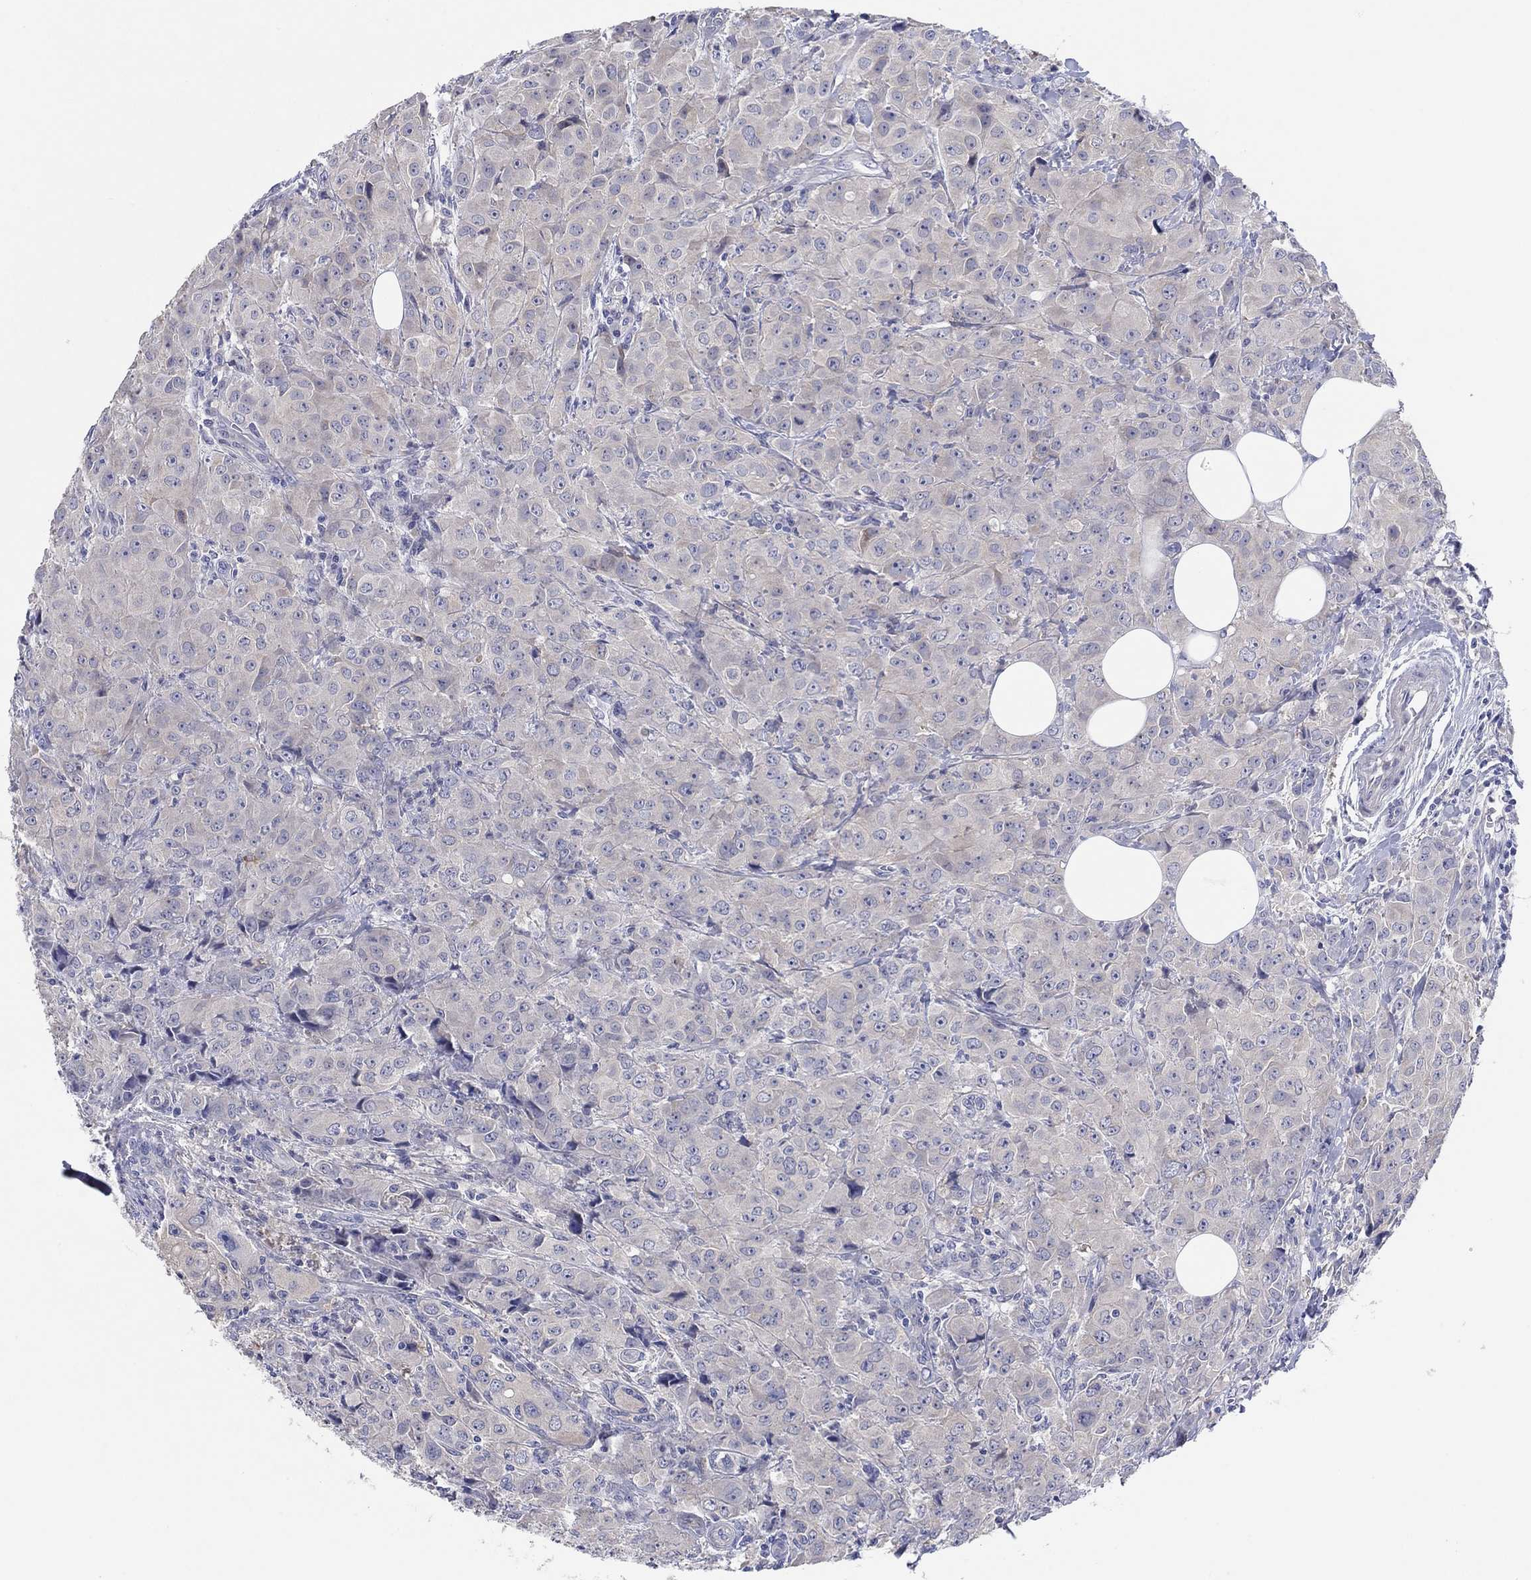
{"staining": {"intensity": "negative", "quantity": "none", "location": "none"}, "tissue": "breast cancer", "cell_type": "Tumor cells", "image_type": "cancer", "snomed": [{"axis": "morphology", "description": "Duct carcinoma"}, {"axis": "topography", "description": "Breast"}], "caption": "Tumor cells are negative for protein expression in human breast cancer.", "gene": "HDC", "patient": {"sex": "female", "age": 43}}